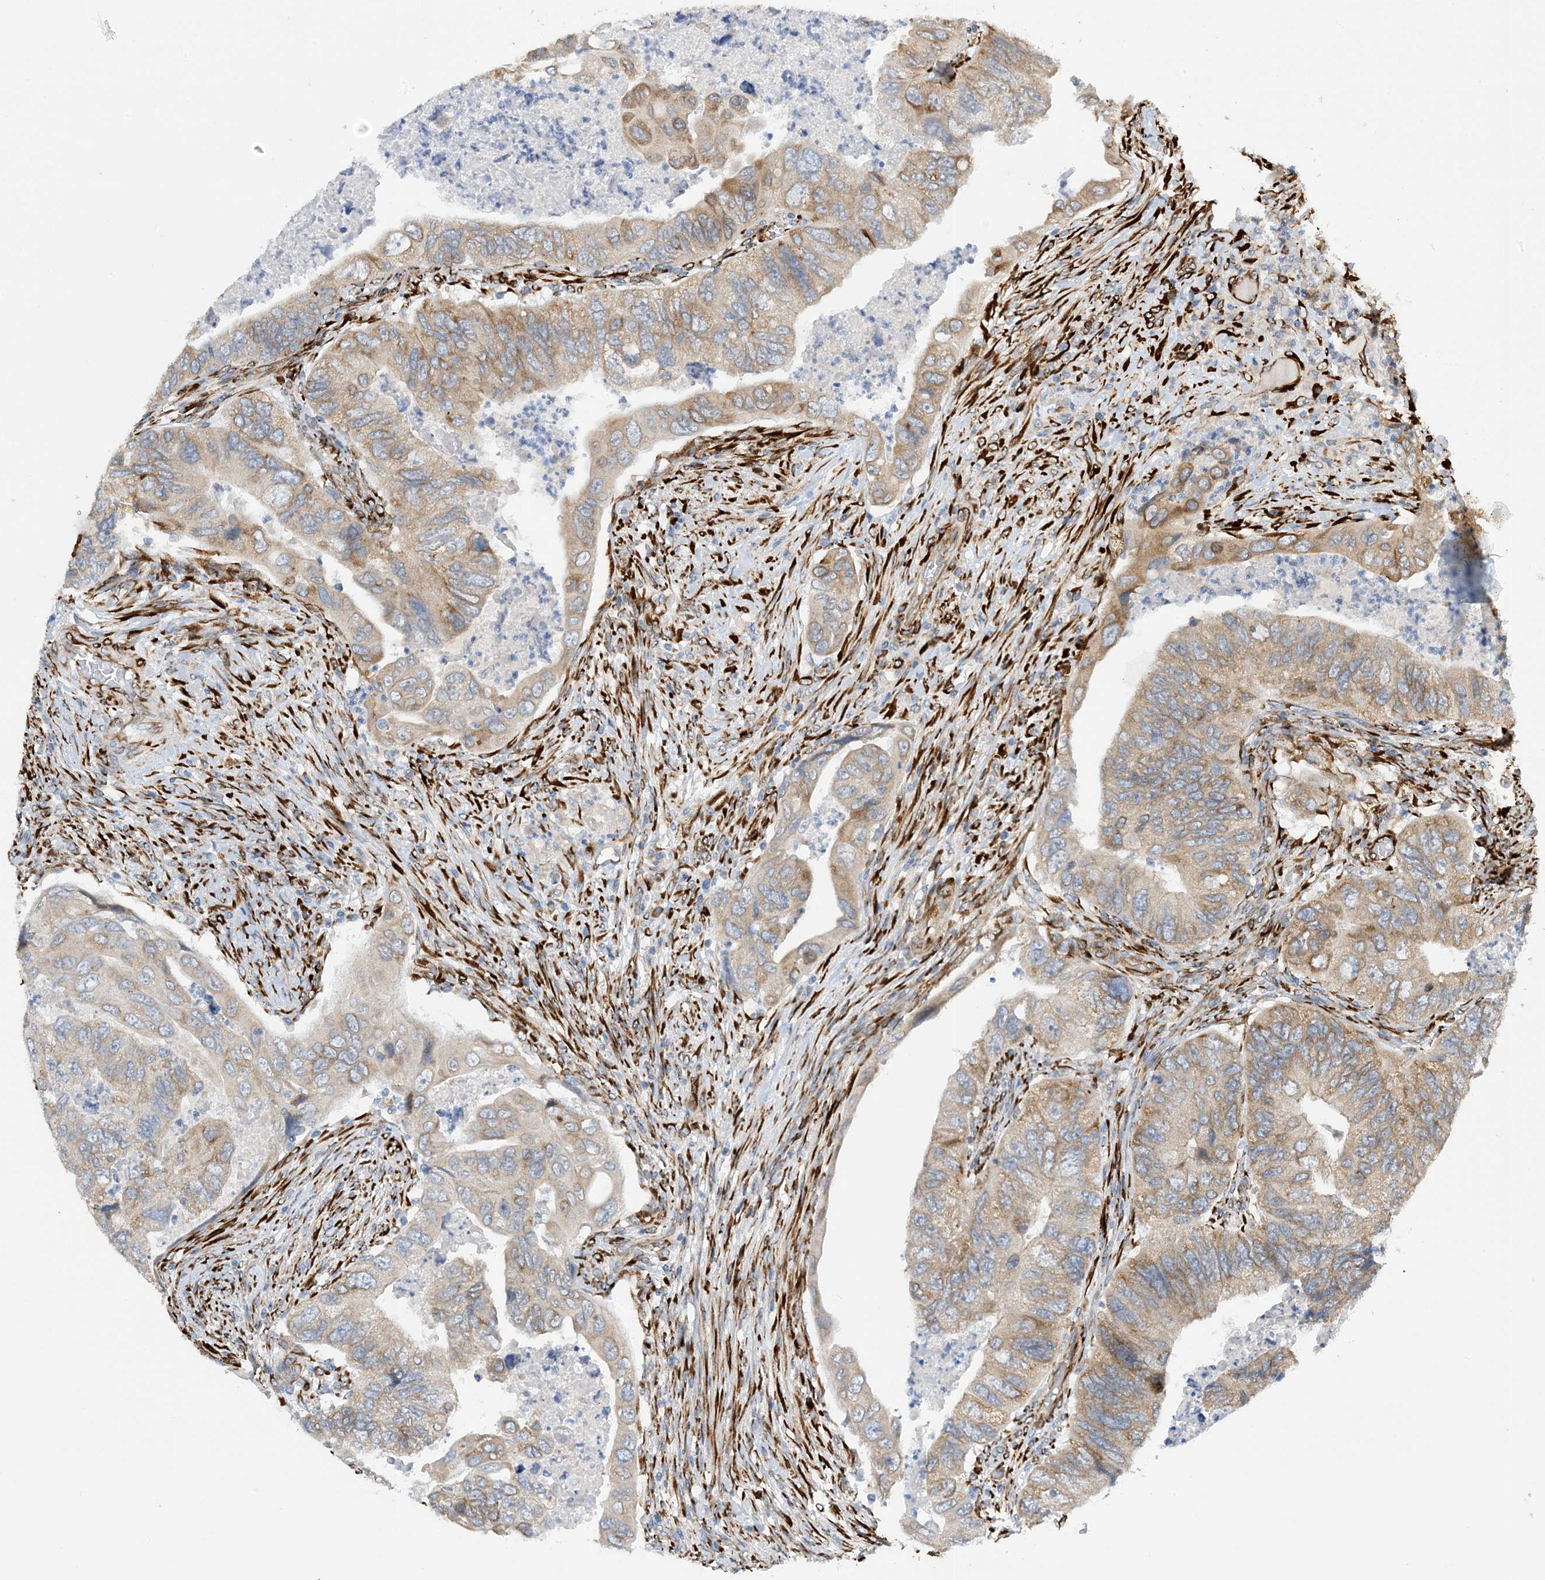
{"staining": {"intensity": "weak", "quantity": ">75%", "location": "cytoplasmic/membranous"}, "tissue": "colorectal cancer", "cell_type": "Tumor cells", "image_type": "cancer", "snomed": [{"axis": "morphology", "description": "Adenocarcinoma, NOS"}, {"axis": "topography", "description": "Rectum"}], "caption": "Immunohistochemistry image of neoplastic tissue: human adenocarcinoma (colorectal) stained using immunohistochemistry (IHC) demonstrates low levels of weak protein expression localized specifically in the cytoplasmic/membranous of tumor cells, appearing as a cytoplasmic/membranous brown color.", "gene": "ZBTB45", "patient": {"sex": "male", "age": 63}}